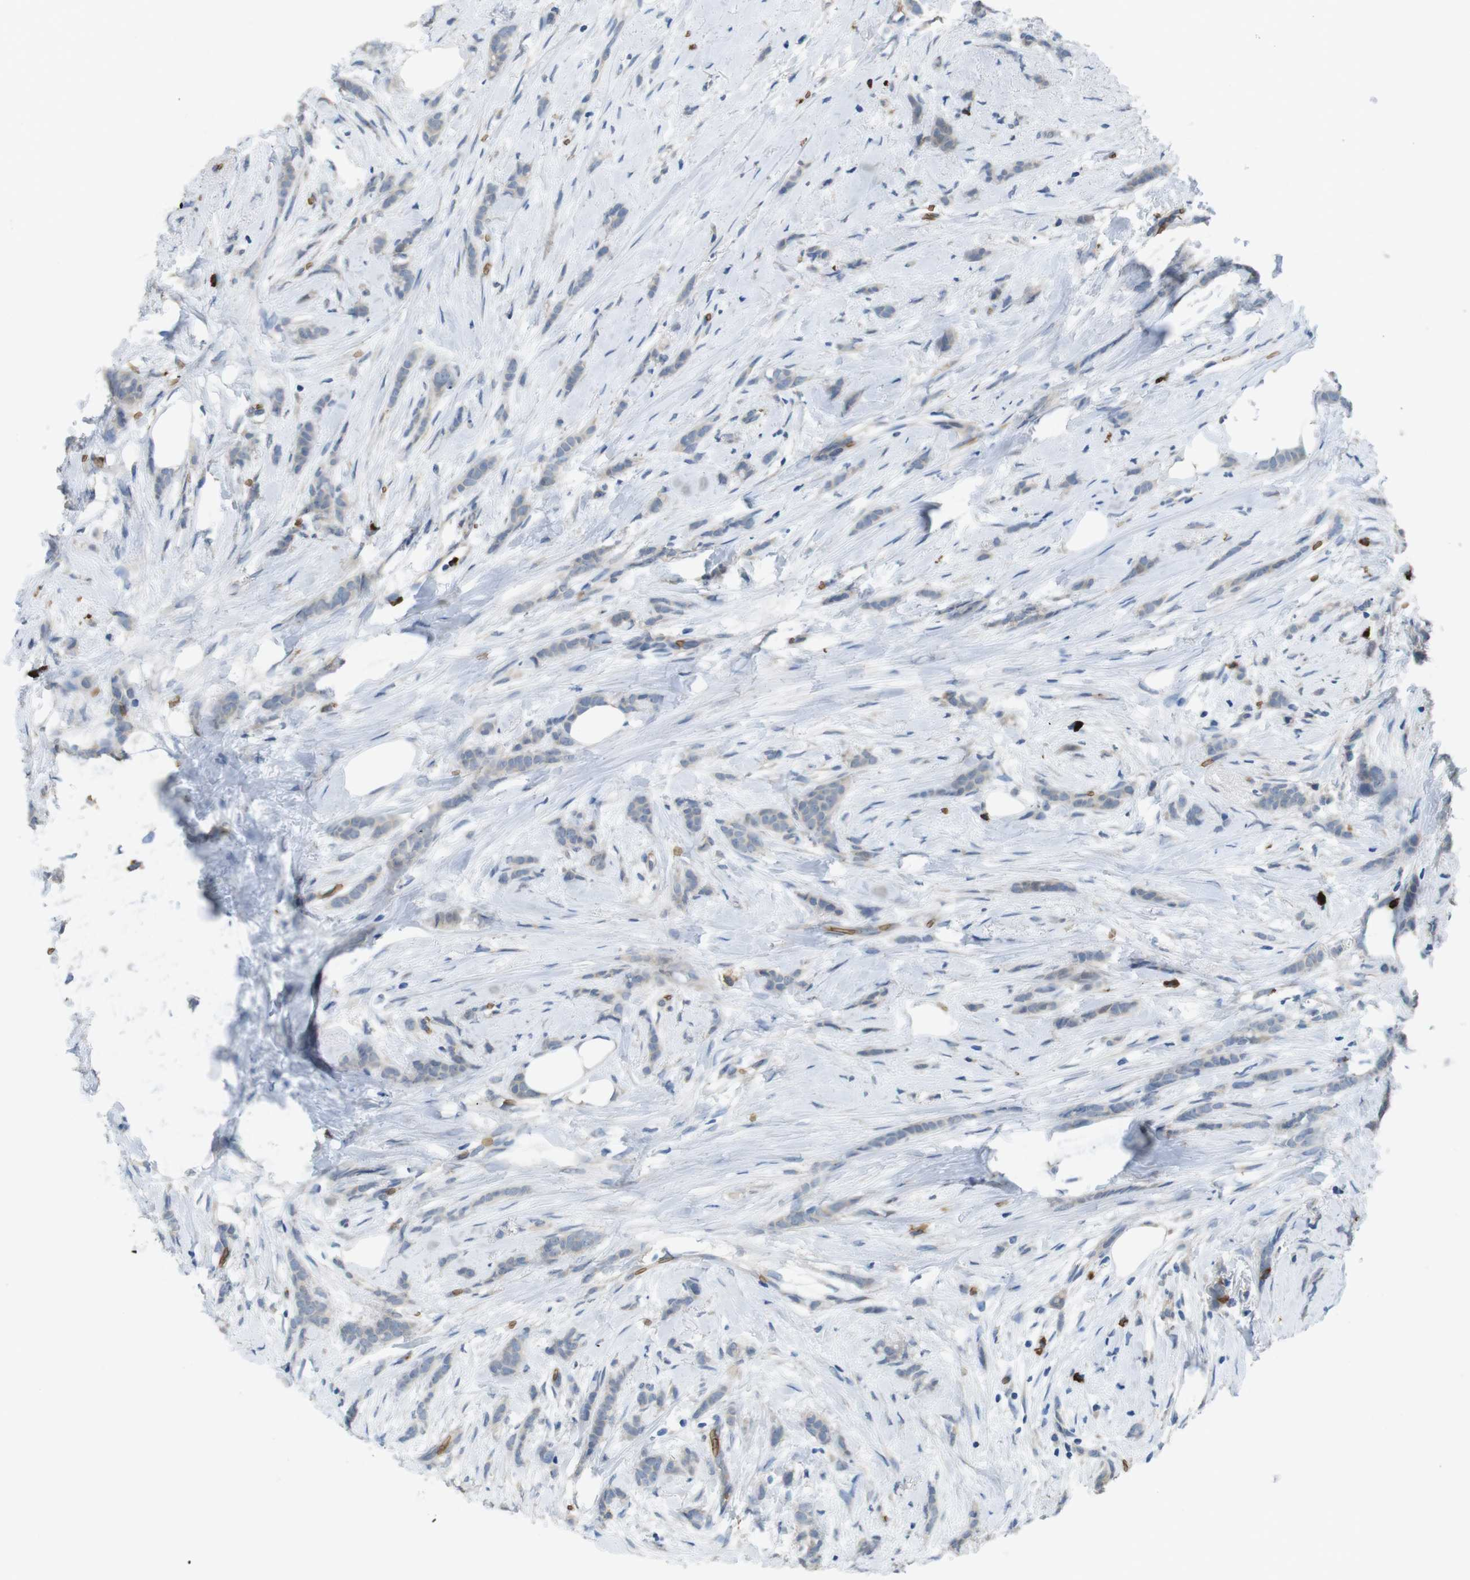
{"staining": {"intensity": "weak", "quantity": ">75%", "location": "cytoplasmic/membranous"}, "tissue": "breast cancer", "cell_type": "Tumor cells", "image_type": "cancer", "snomed": [{"axis": "morphology", "description": "Lobular carcinoma, in situ"}, {"axis": "morphology", "description": "Lobular carcinoma"}, {"axis": "topography", "description": "Breast"}], "caption": "Breast cancer (lobular carcinoma in situ) stained with a protein marker displays weak staining in tumor cells.", "gene": "GYPA", "patient": {"sex": "female", "age": 41}}